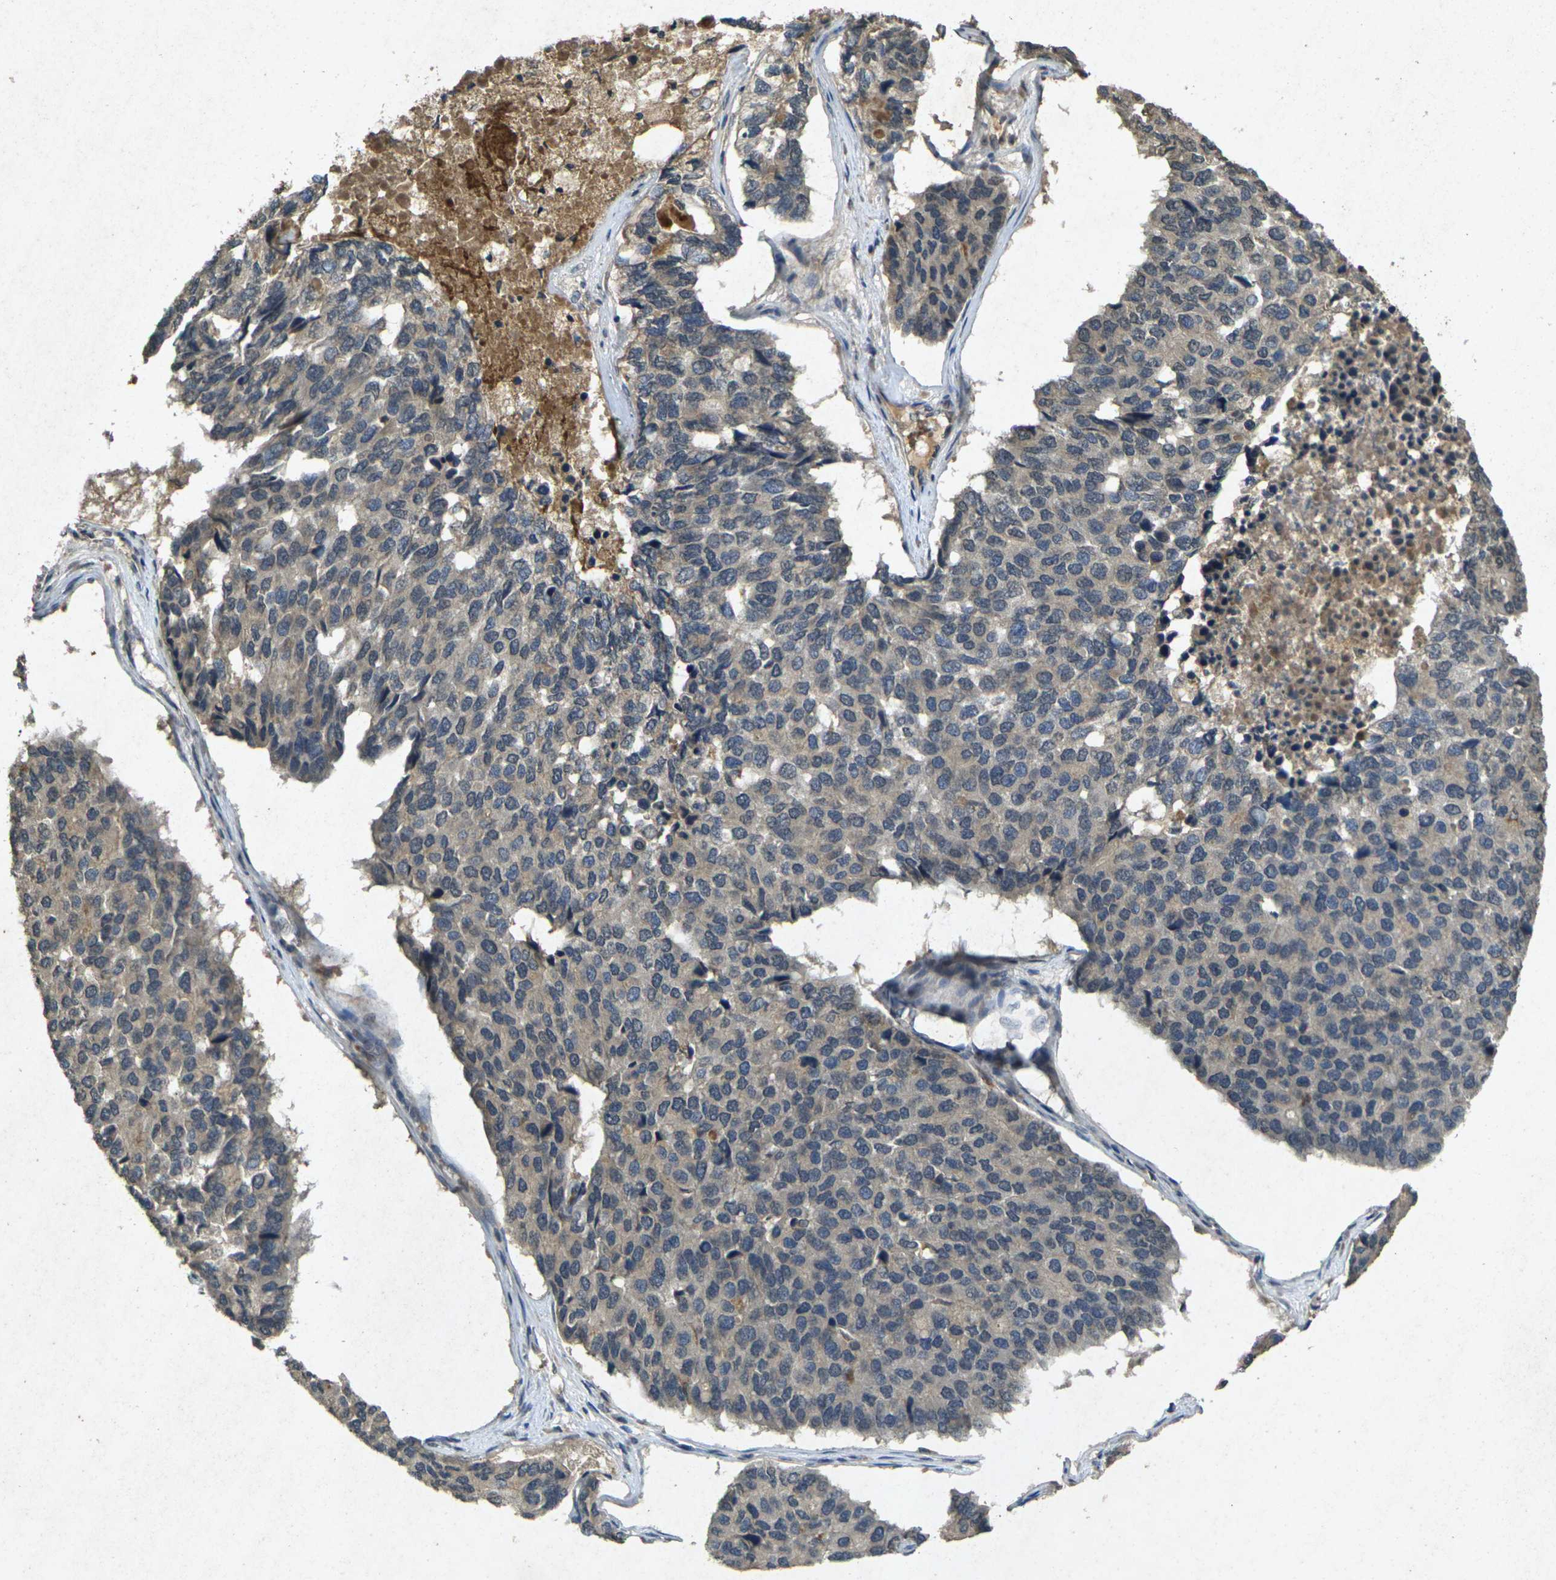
{"staining": {"intensity": "weak", "quantity": "25%-75%", "location": "cytoplasmic/membranous"}, "tissue": "pancreatic cancer", "cell_type": "Tumor cells", "image_type": "cancer", "snomed": [{"axis": "morphology", "description": "Adenocarcinoma, NOS"}, {"axis": "topography", "description": "Pancreas"}], "caption": "IHC image of pancreatic adenocarcinoma stained for a protein (brown), which demonstrates low levels of weak cytoplasmic/membranous positivity in about 25%-75% of tumor cells.", "gene": "RGMA", "patient": {"sex": "male", "age": 50}}